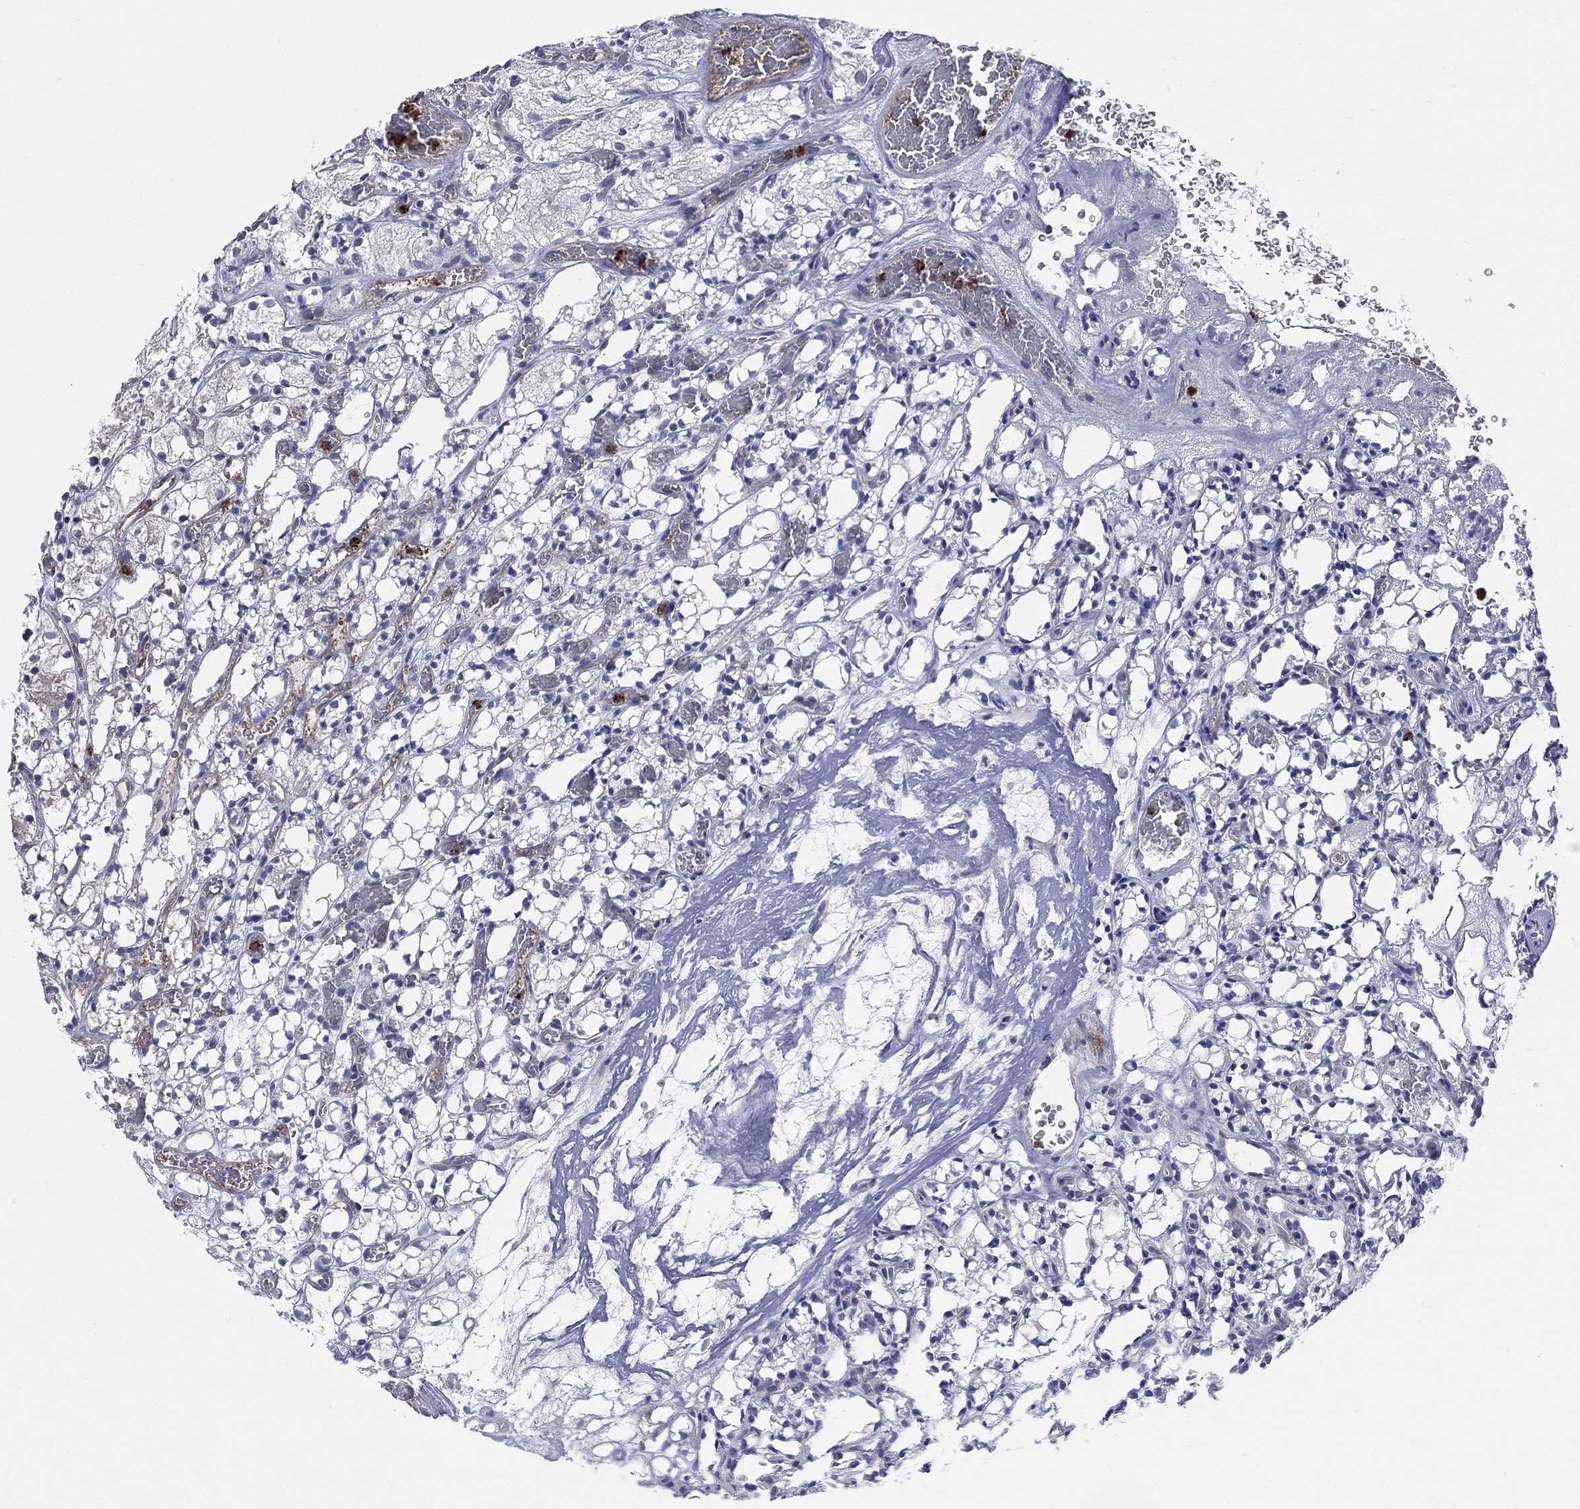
{"staining": {"intensity": "negative", "quantity": "none", "location": "none"}, "tissue": "renal cancer", "cell_type": "Tumor cells", "image_type": "cancer", "snomed": [{"axis": "morphology", "description": "Adenocarcinoma, NOS"}, {"axis": "topography", "description": "Kidney"}], "caption": "Immunohistochemical staining of adenocarcinoma (renal) demonstrates no significant expression in tumor cells. (Immunohistochemistry (ihc), brightfield microscopy, high magnification).", "gene": "CCDC159", "patient": {"sex": "female", "age": 69}}